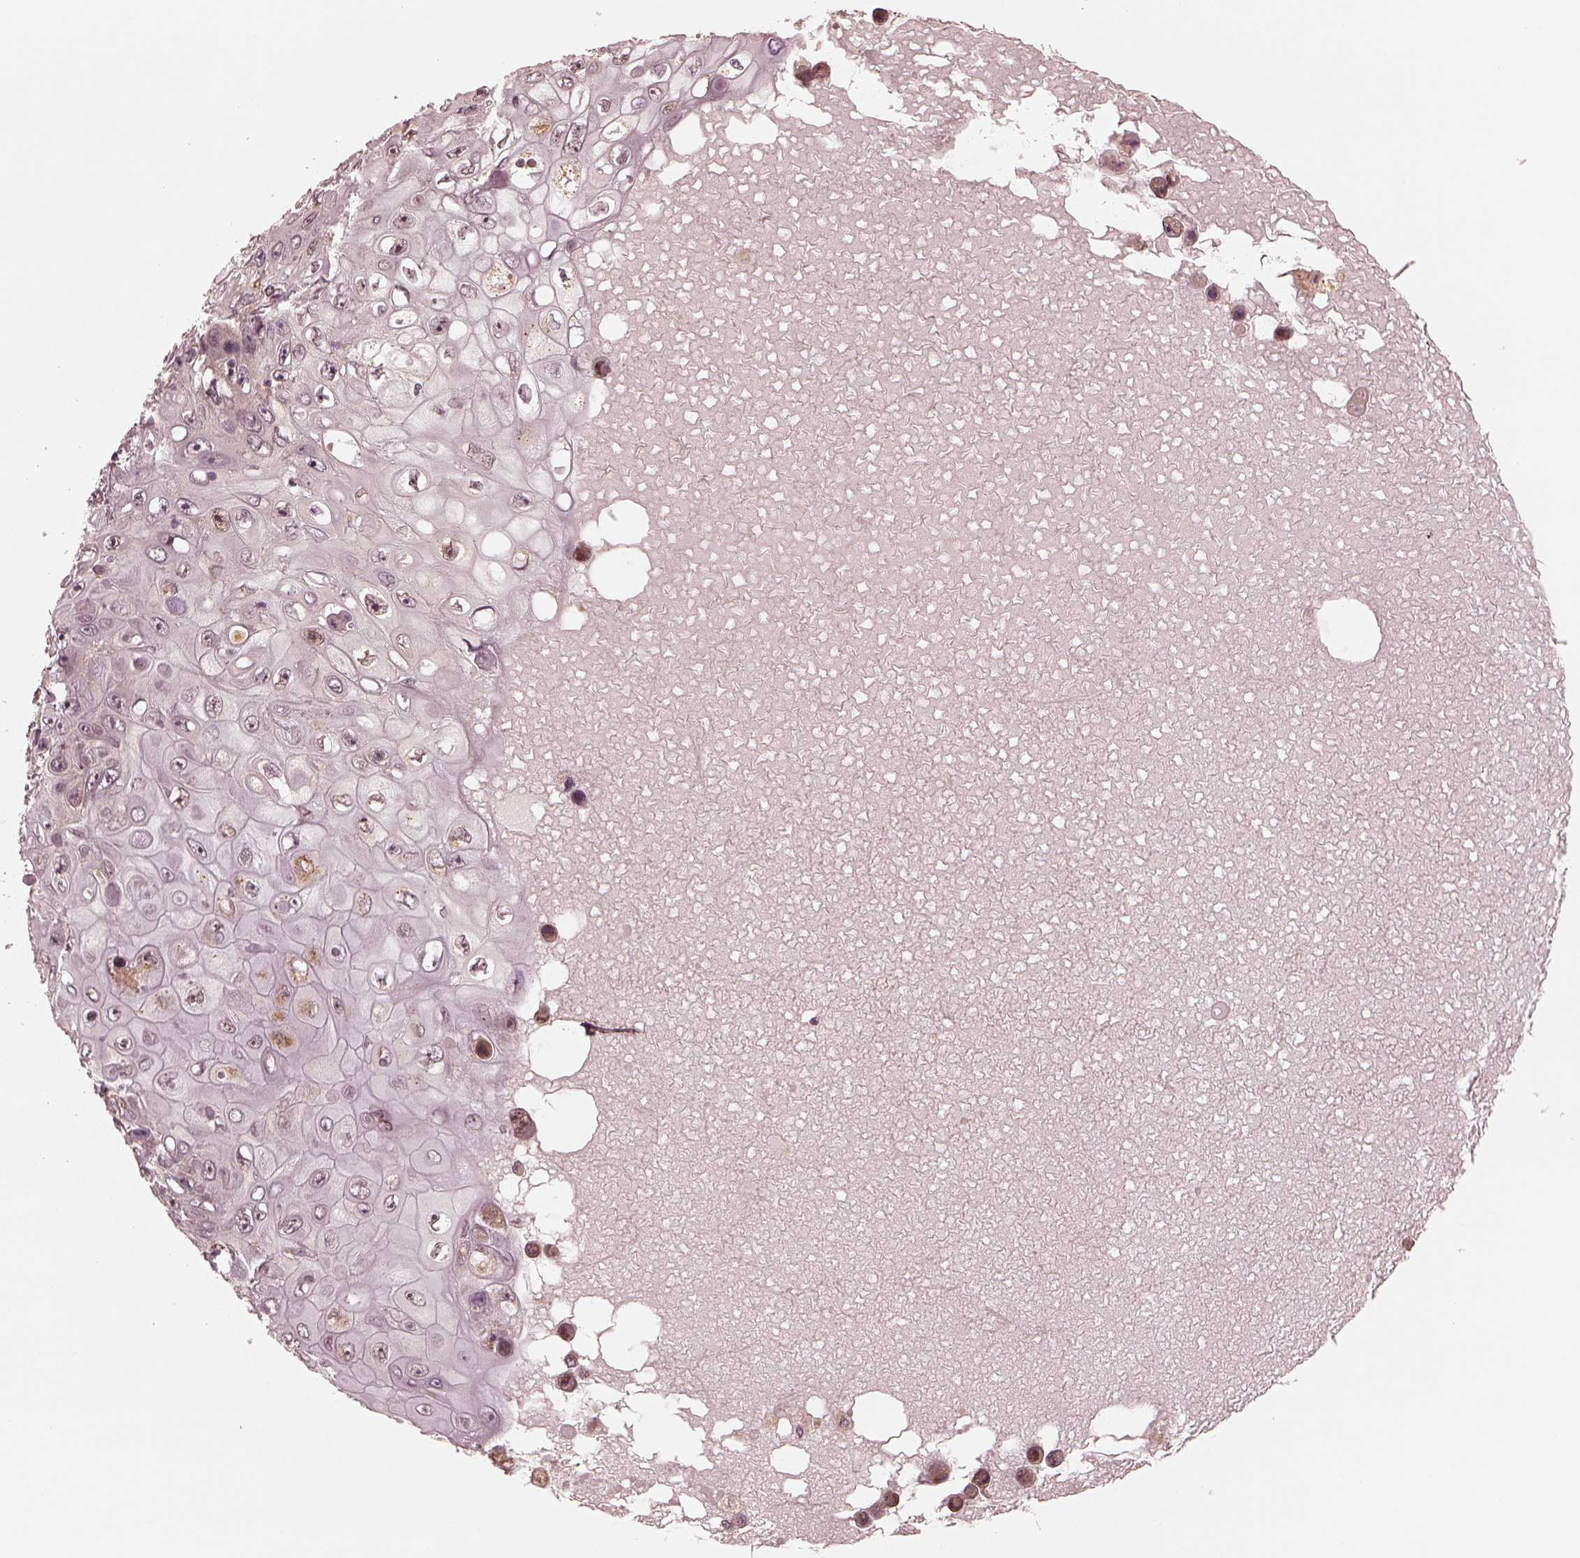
{"staining": {"intensity": "negative", "quantity": "none", "location": "none"}, "tissue": "skin cancer", "cell_type": "Tumor cells", "image_type": "cancer", "snomed": [{"axis": "morphology", "description": "Squamous cell carcinoma, NOS"}, {"axis": "topography", "description": "Skin"}], "caption": "A high-resolution image shows immunohistochemistry (IHC) staining of skin cancer, which displays no significant positivity in tumor cells.", "gene": "SLC12A9", "patient": {"sex": "male", "age": 82}}